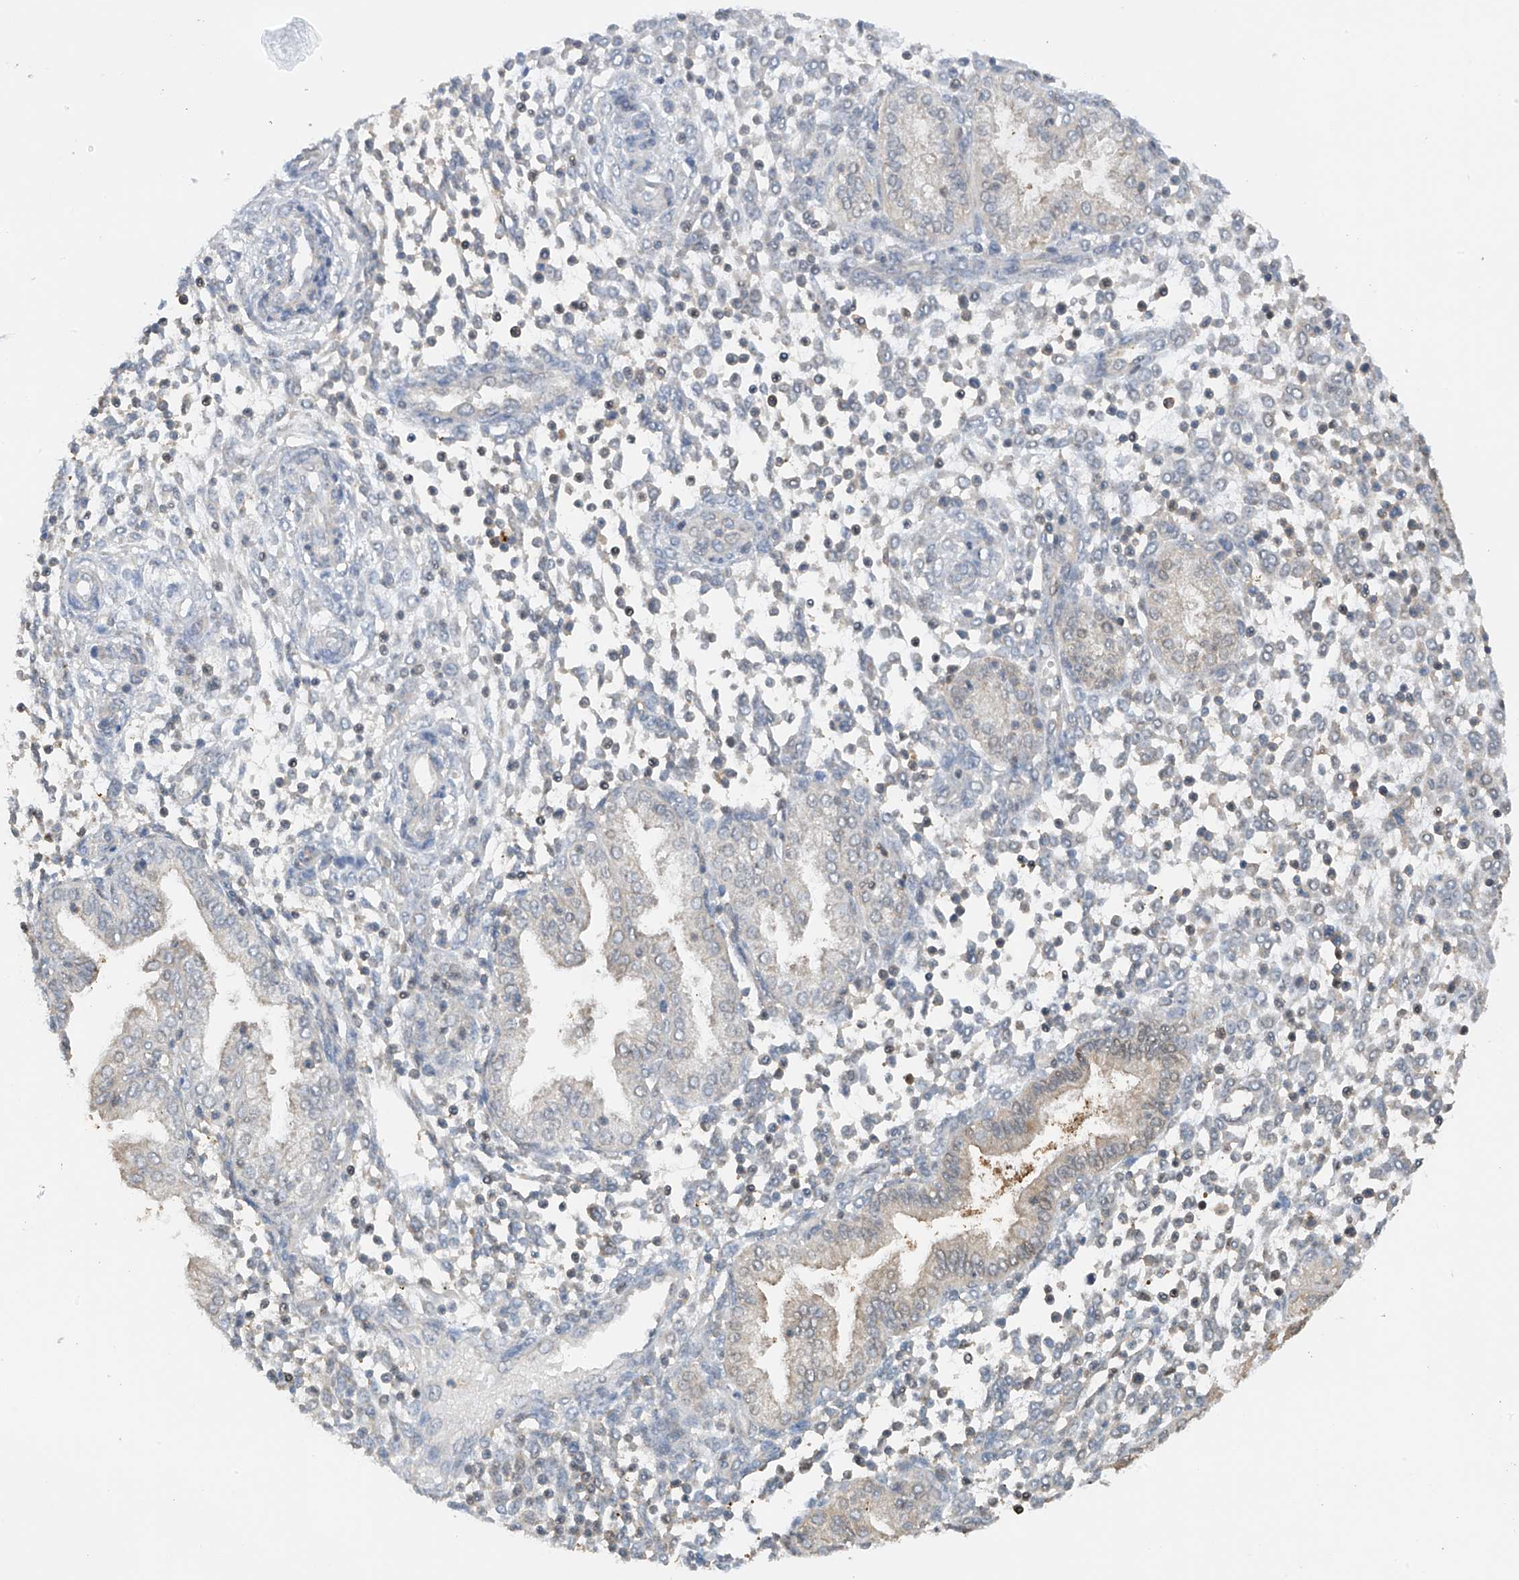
{"staining": {"intensity": "negative", "quantity": "none", "location": "none"}, "tissue": "endometrium", "cell_type": "Cells in endometrial stroma", "image_type": "normal", "snomed": [{"axis": "morphology", "description": "Normal tissue, NOS"}, {"axis": "topography", "description": "Endometrium"}], "caption": "Immunohistochemistry histopathology image of unremarkable human endometrium stained for a protein (brown), which demonstrates no expression in cells in endometrial stroma. (IHC, brightfield microscopy, high magnification).", "gene": "PMM1", "patient": {"sex": "female", "age": 53}}